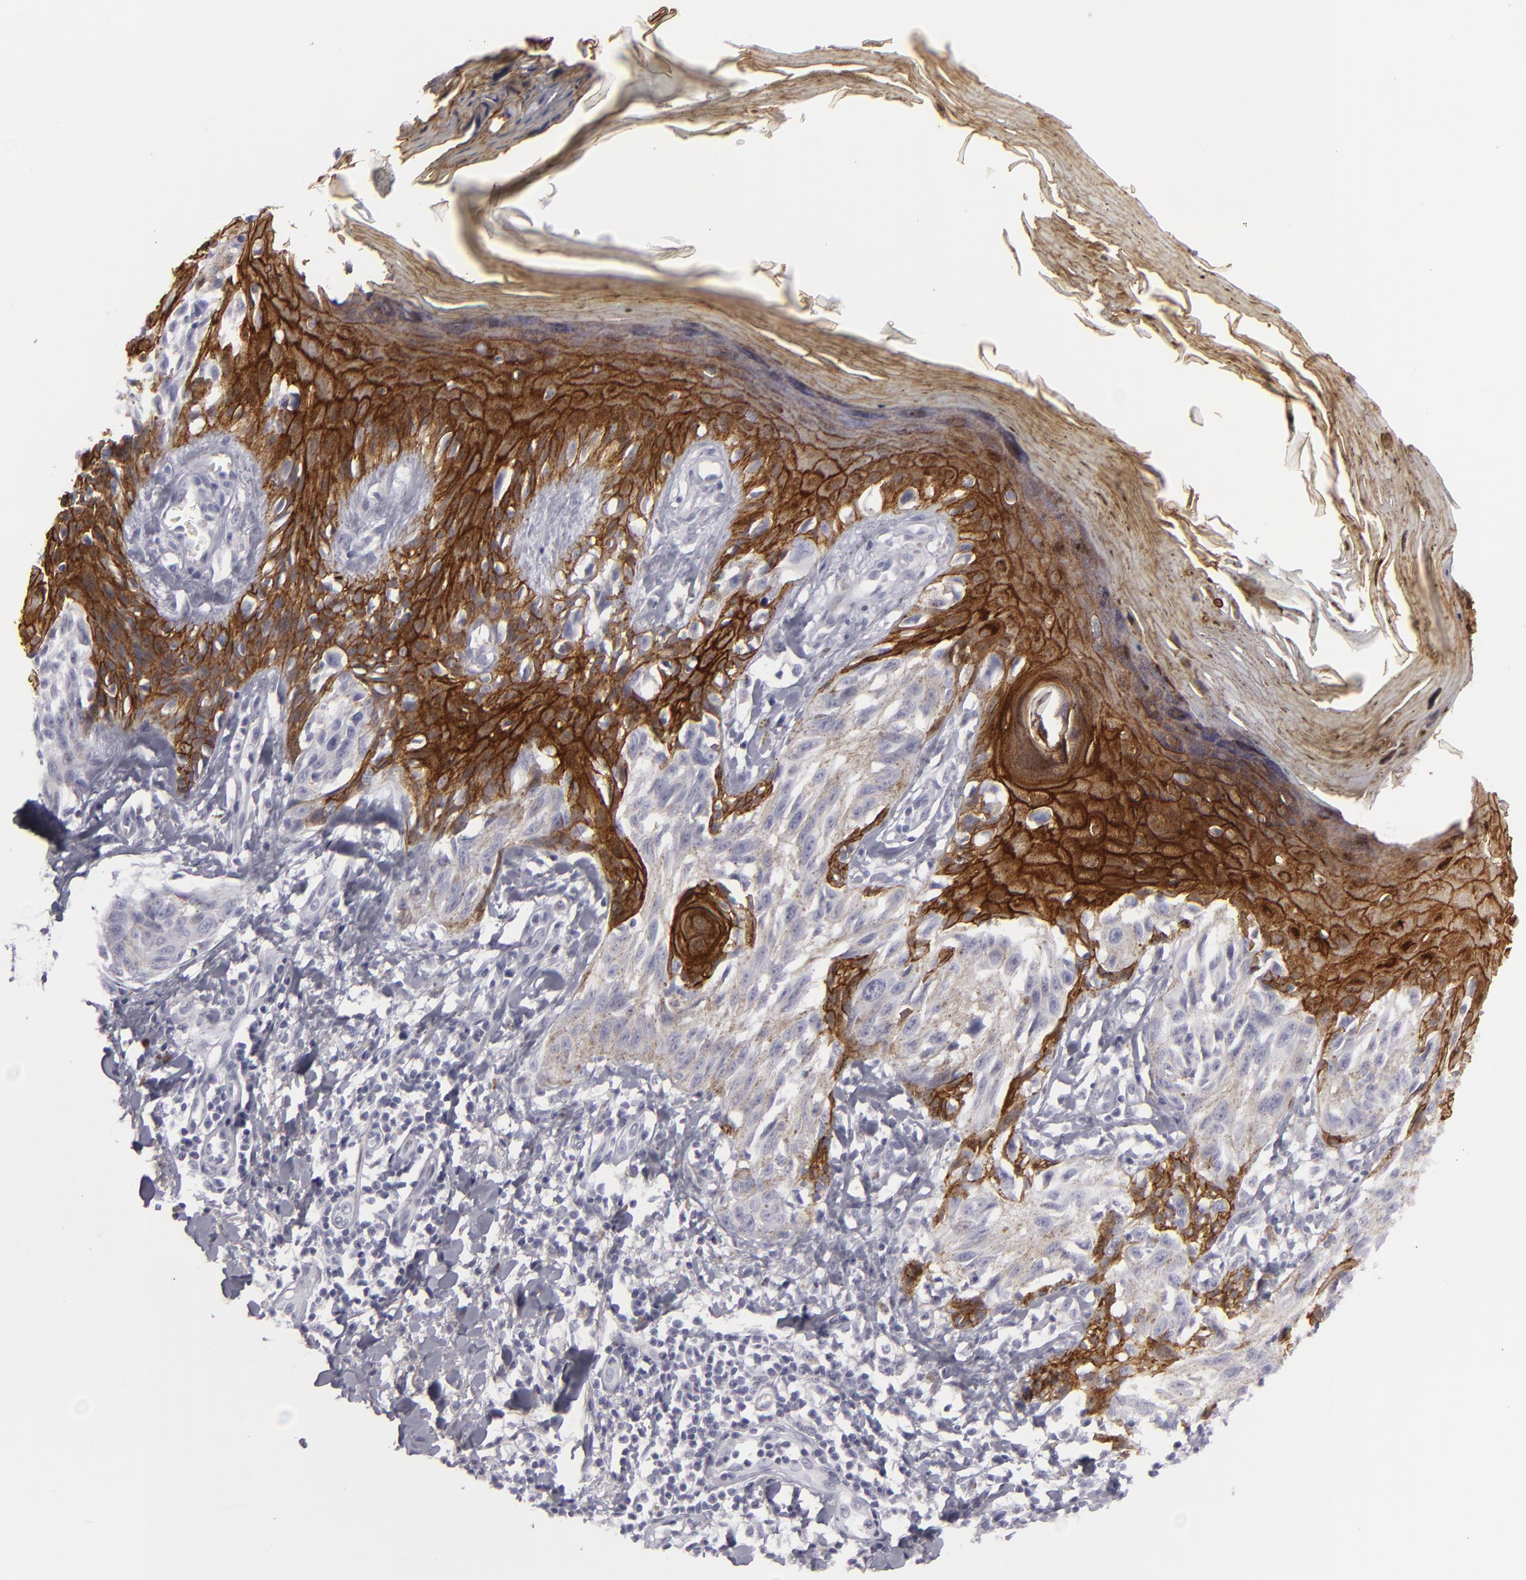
{"staining": {"intensity": "weak", "quantity": "<25%", "location": "none"}, "tissue": "melanoma", "cell_type": "Tumor cells", "image_type": "cancer", "snomed": [{"axis": "morphology", "description": "Malignant melanoma, NOS"}, {"axis": "topography", "description": "Skin"}], "caption": "Tumor cells show no significant positivity in malignant melanoma. (DAB (3,3'-diaminobenzidine) IHC visualized using brightfield microscopy, high magnification).", "gene": "JUP", "patient": {"sex": "female", "age": 77}}